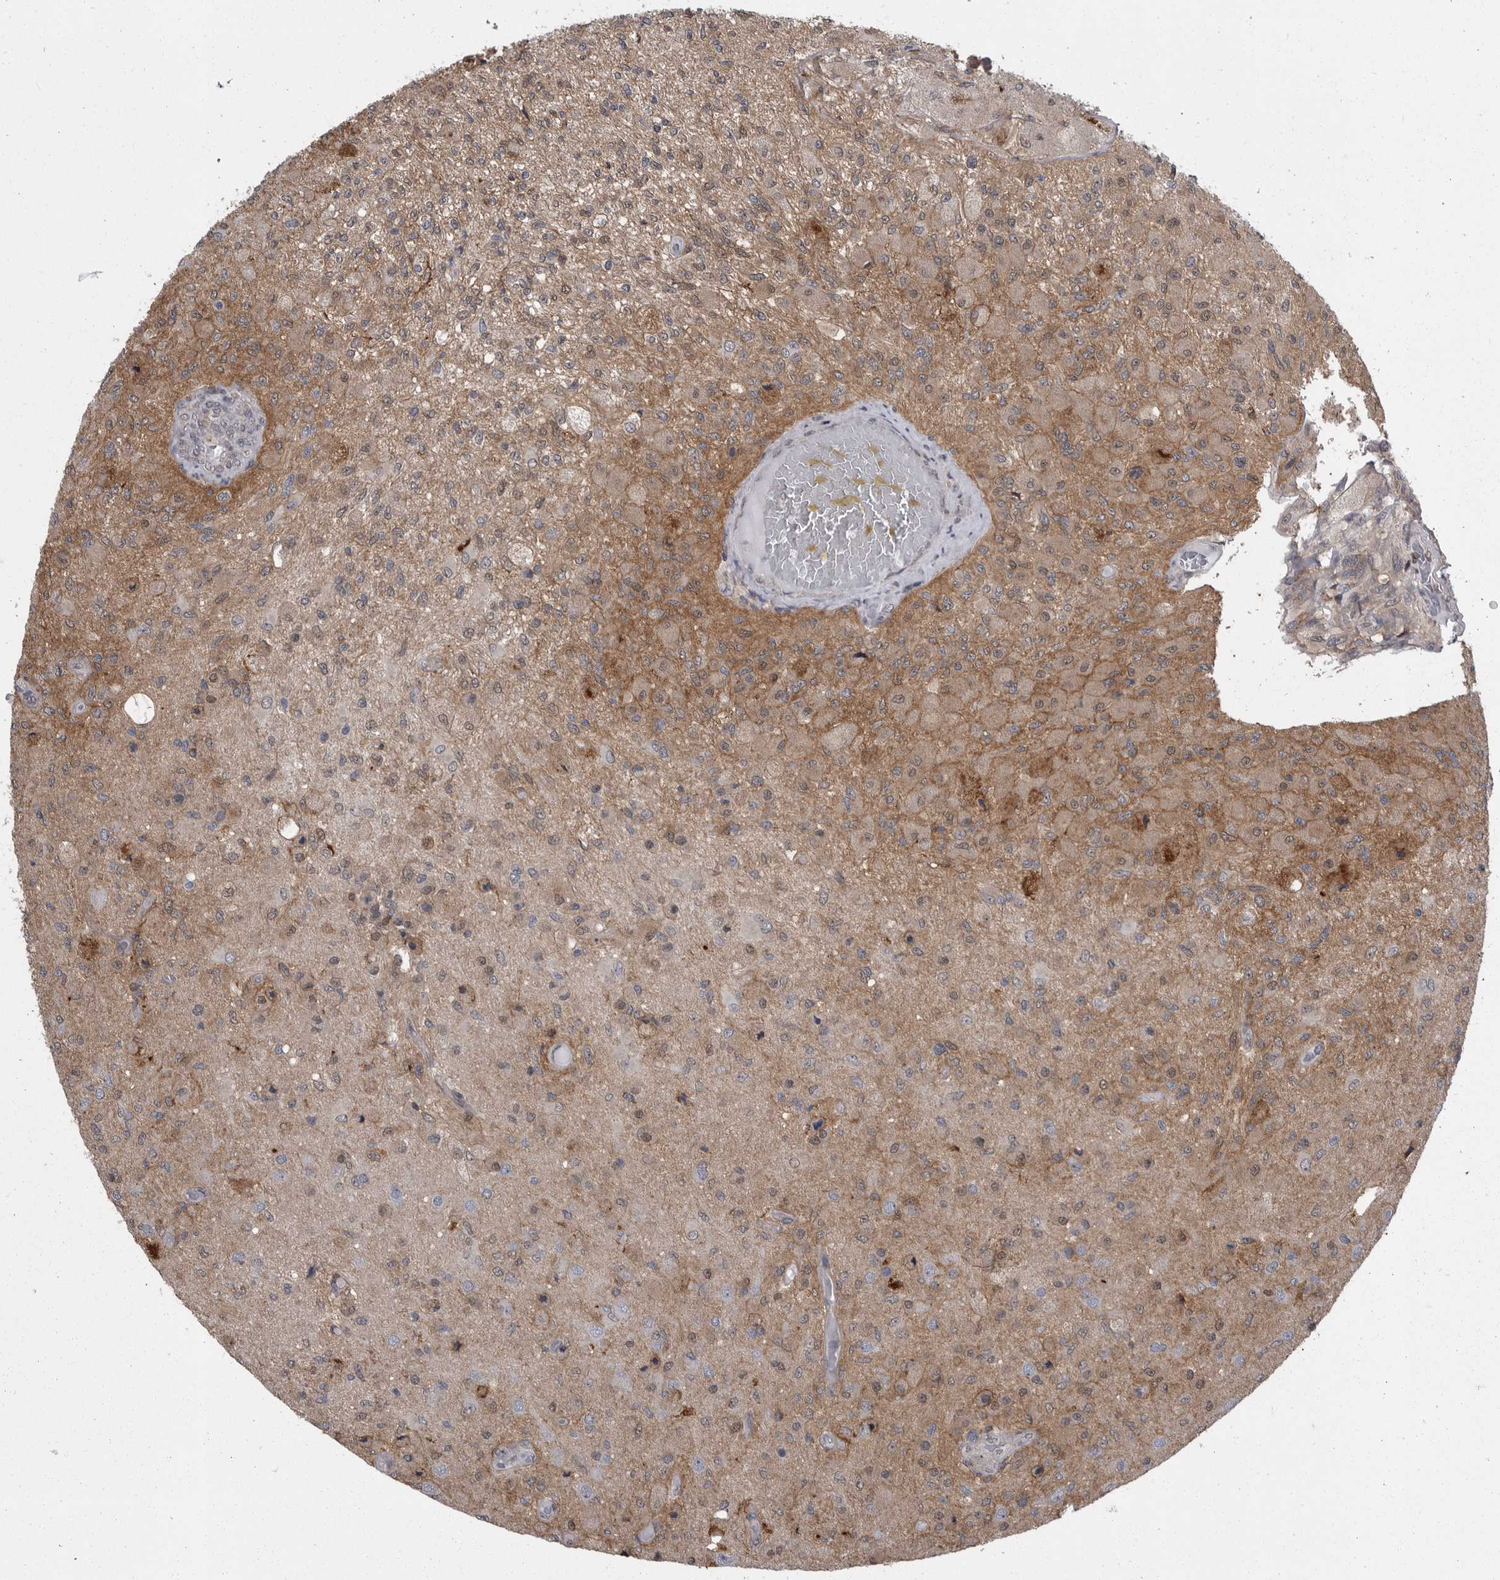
{"staining": {"intensity": "moderate", "quantity": "25%-75%", "location": "cytoplasmic/membranous"}, "tissue": "glioma", "cell_type": "Tumor cells", "image_type": "cancer", "snomed": [{"axis": "morphology", "description": "Normal tissue, NOS"}, {"axis": "morphology", "description": "Glioma, malignant, High grade"}, {"axis": "topography", "description": "Cerebral cortex"}], "caption": "Tumor cells display medium levels of moderate cytoplasmic/membranous staining in approximately 25%-75% of cells in human glioma.", "gene": "ABL1", "patient": {"sex": "male", "age": 77}}